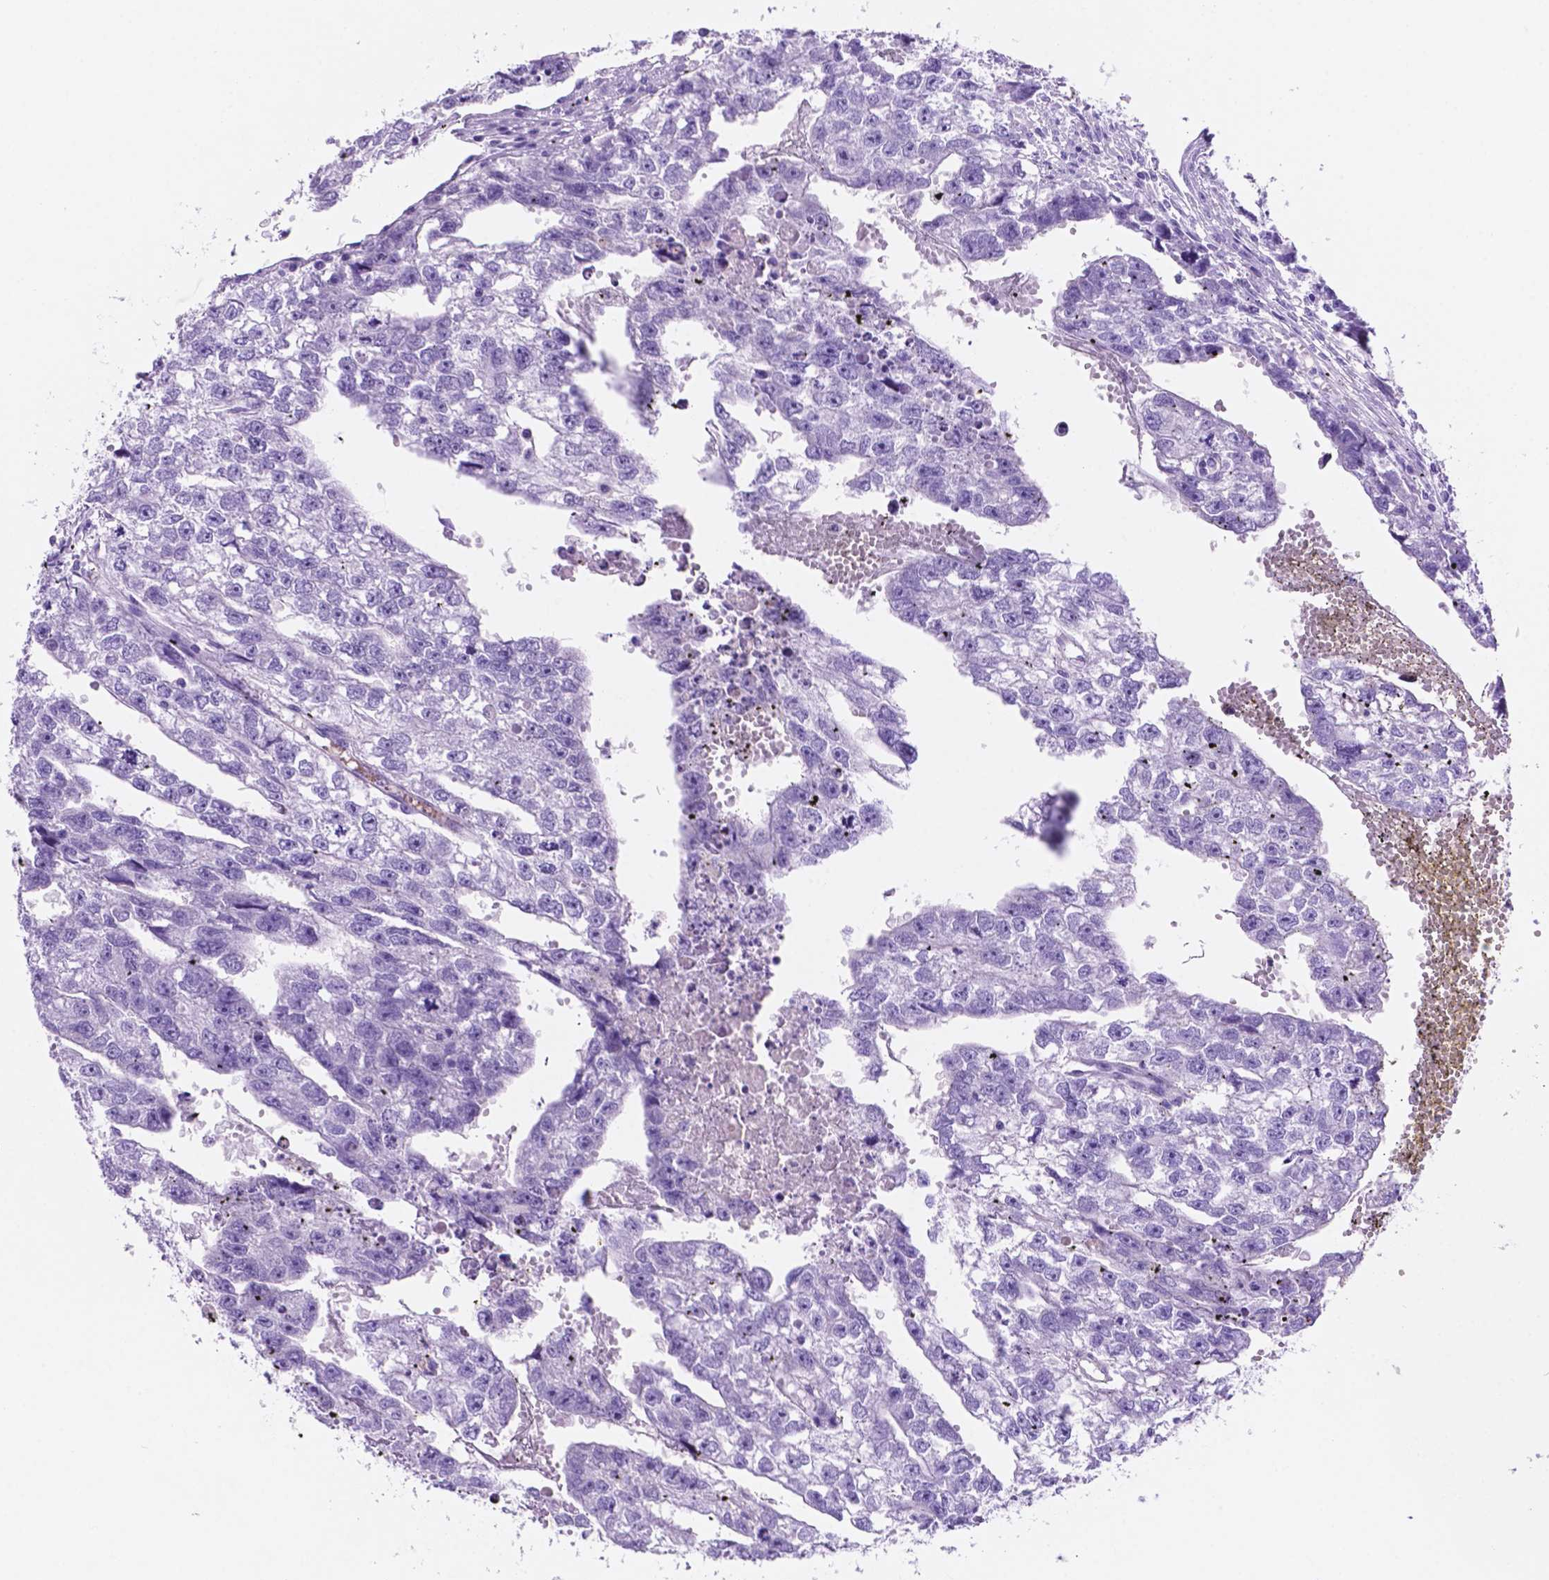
{"staining": {"intensity": "negative", "quantity": "none", "location": "none"}, "tissue": "testis cancer", "cell_type": "Tumor cells", "image_type": "cancer", "snomed": [{"axis": "morphology", "description": "Carcinoma, Embryonal, NOS"}, {"axis": "morphology", "description": "Teratoma, malignant, NOS"}, {"axis": "topography", "description": "Testis"}], "caption": "Photomicrograph shows no significant protein positivity in tumor cells of testis cancer. Brightfield microscopy of immunohistochemistry (IHC) stained with DAB (brown) and hematoxylin (blue), captured at high magnification.", "gene": "FOXB2", "patient": {"sex": "male", "age": 44}}